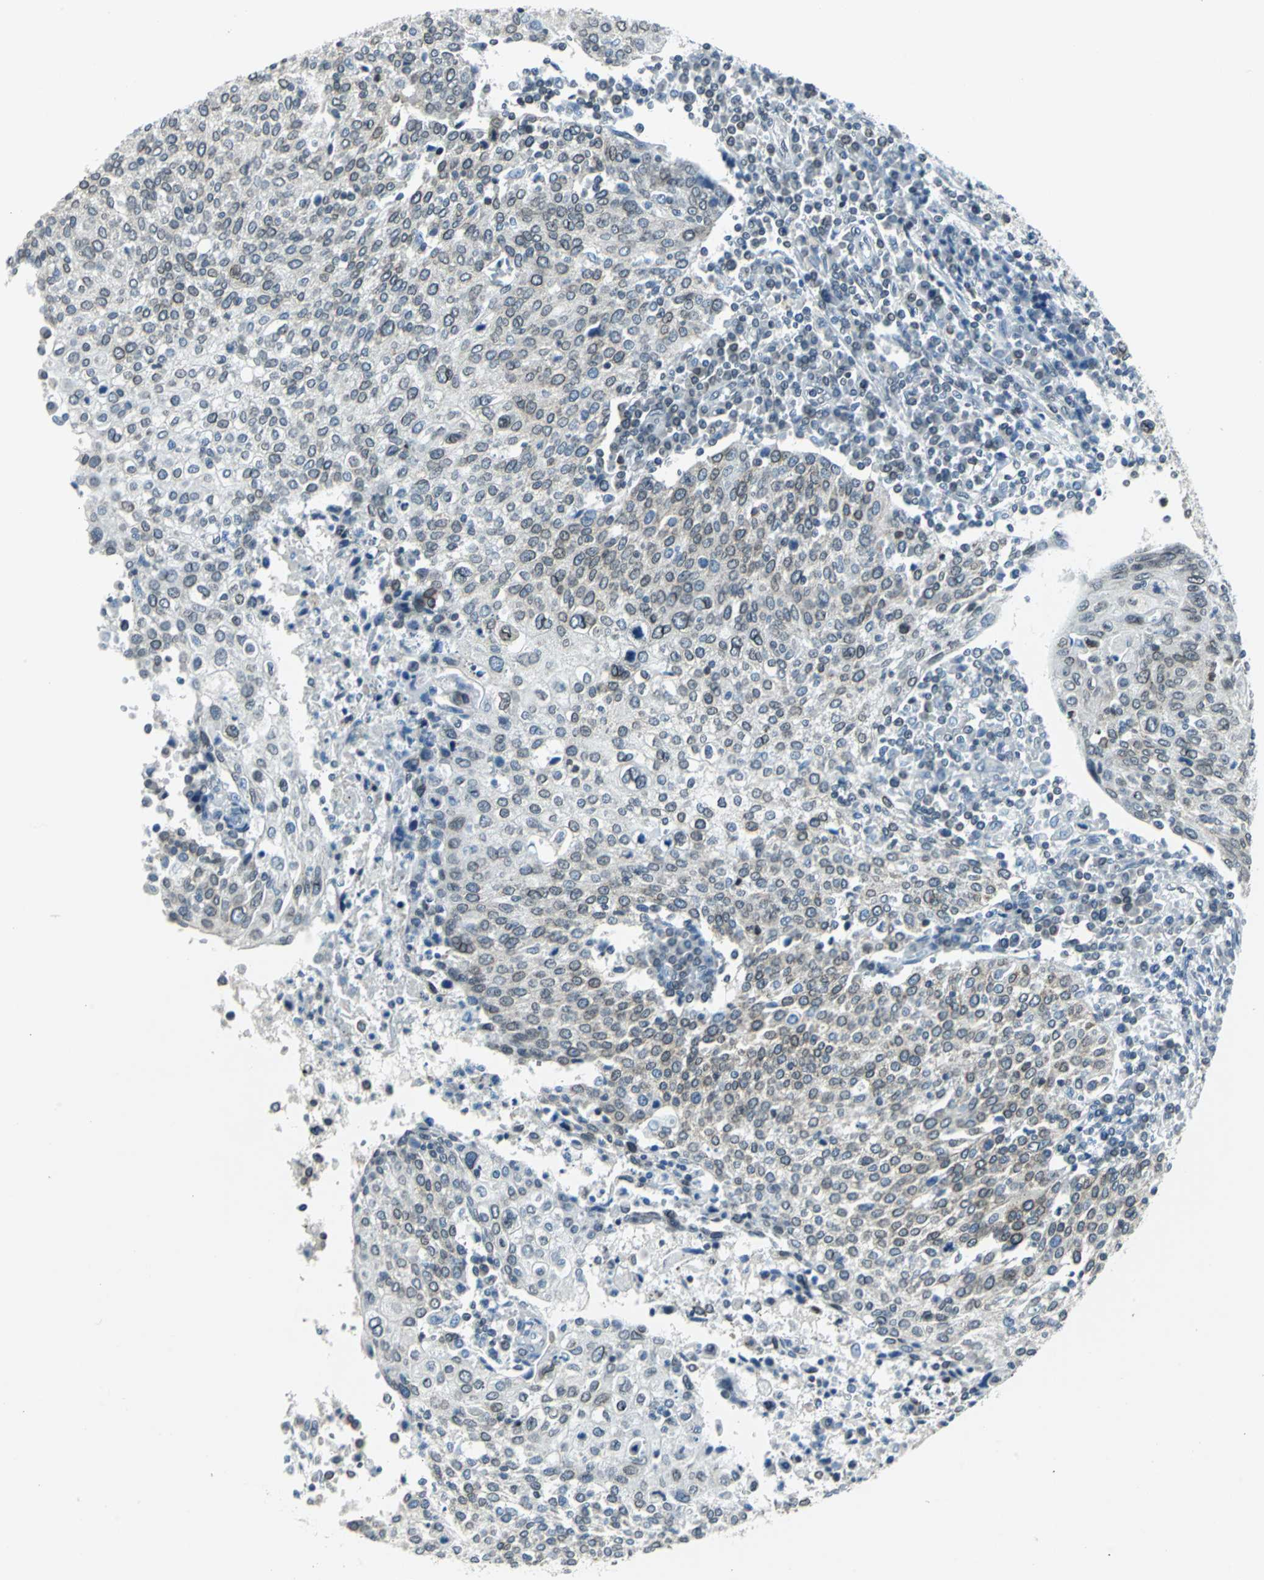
{"staining": {"intensity": "weak", "quantity": "25%-75%", "location": "cytoplasmic/membranous,nuclear"}, "tissue": "cervical cancer", "cell_type": "Tumor cells", "image_type": "cancer", "snomed": [{"axis": "morphology", "description": "Squamous cell carcinoma, NOS"}, {"axis": "topography", "description": "Cervix"}], "caption": "Immunohistochemistry staining of cervical cancer, which exhibits low levels of weak cytoplasmic/membranous and nuclear positivity in approximately 25%-75% of tumor cells indicating weak cytoplasmic/membranous and nuclear protein staining. The staining was performed using DAB (3,3'-diaminobenzidine) (brown) for protein detection and nuclei were counterstained in hematoxylin (blue).", "gene": "SNUPN", "patient": {"sex": "female", "age": 40}}